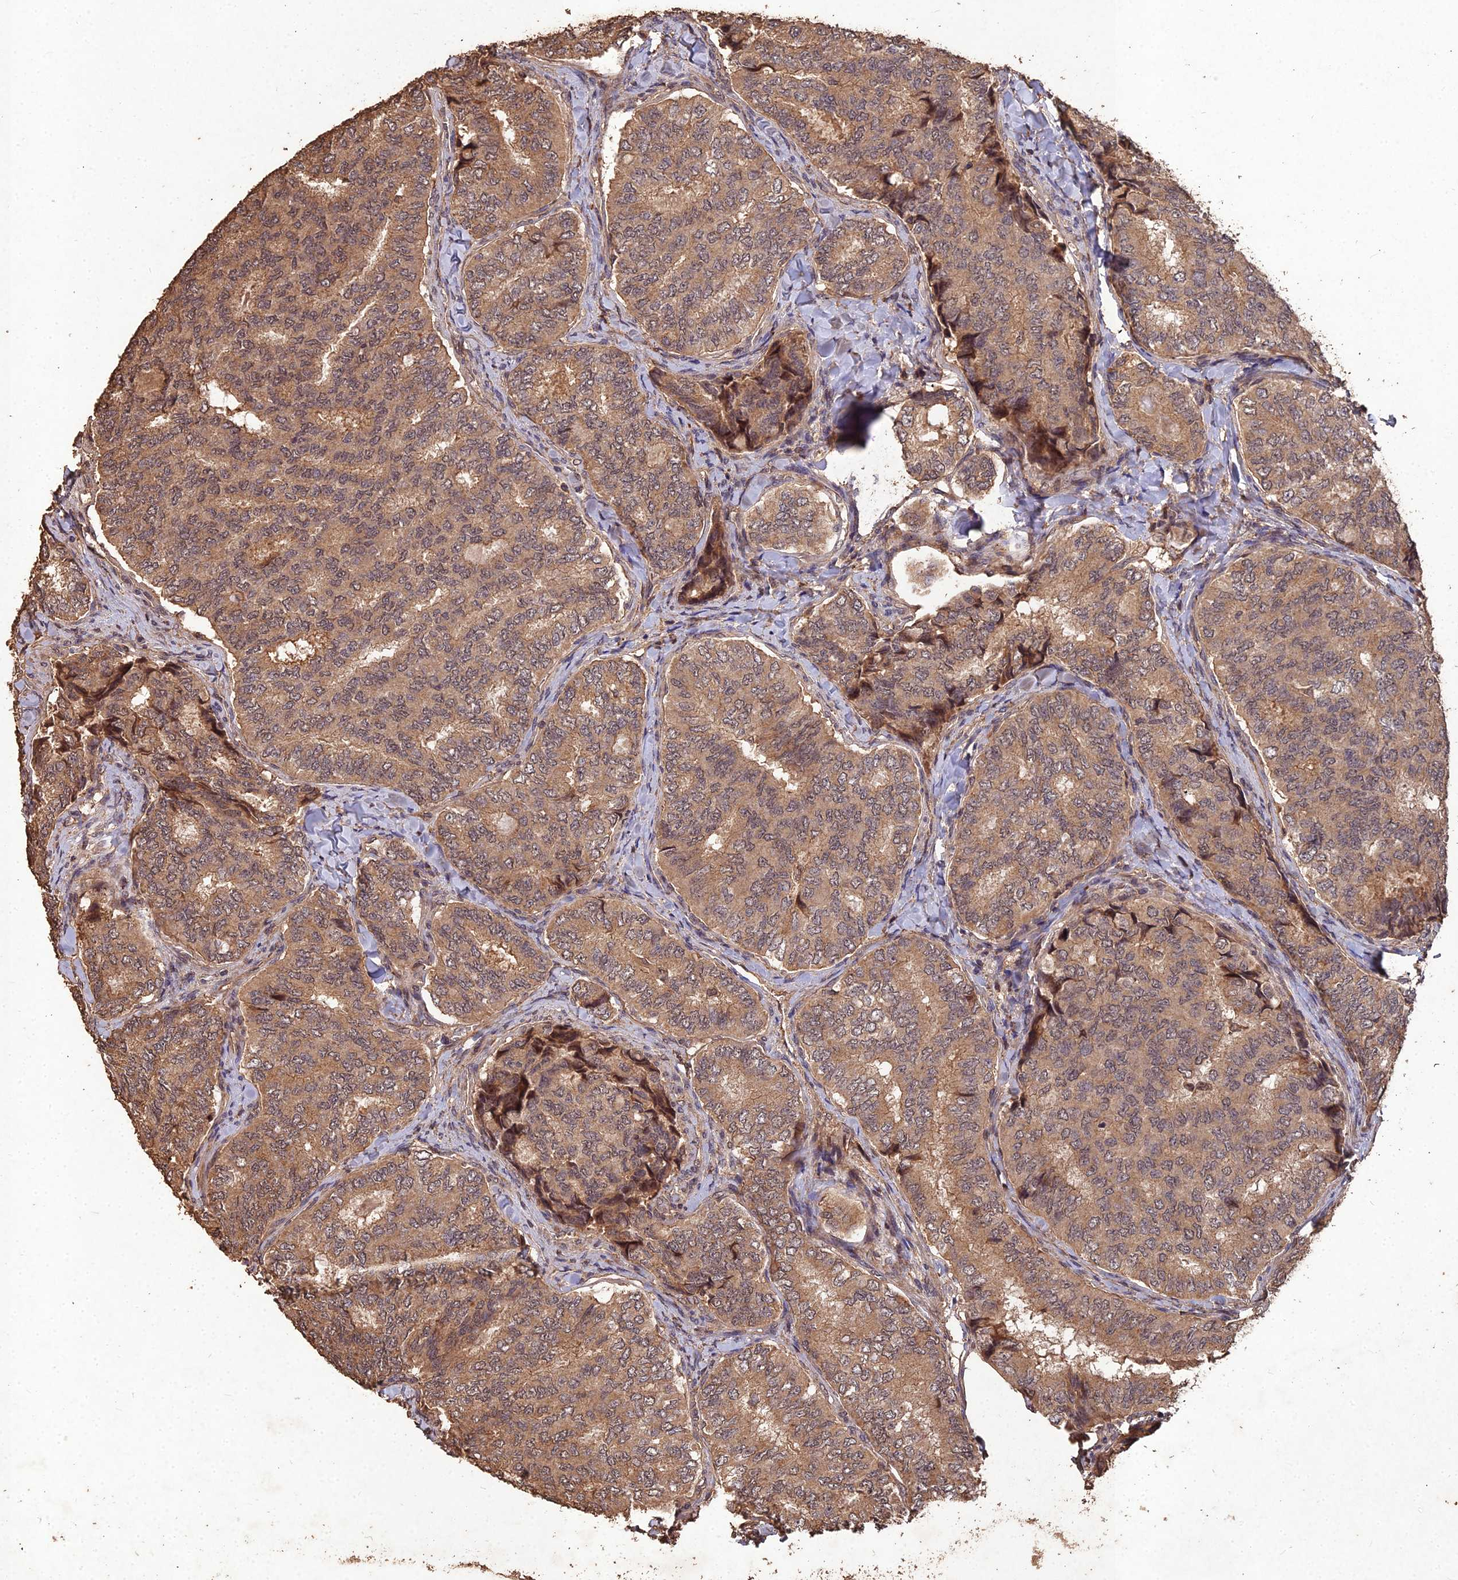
{"staining": {"intensity": "moderate", "quantity": ">75%", "location": "cytoplasmic/membranous"}, "tissue": "thyroid cancer", "cell_type": "Tumor cells", "image_type": "cancer", "snomed": [{"axis": "morphology", "description": "Papillary adenocarcinoma, NOS"}, {"axis": "topography", "description": "Thyroid gland"}], "caption": "An immunohistochemistry (IHC) micrograph of tumor tissue is shown. Protein staining in brown labels moderate cytoplasmic/membranous positivity in thyroid cancer within tumor cells.", "gene": "SYMPK", "patient": {"sex": "female", "age": 35}}